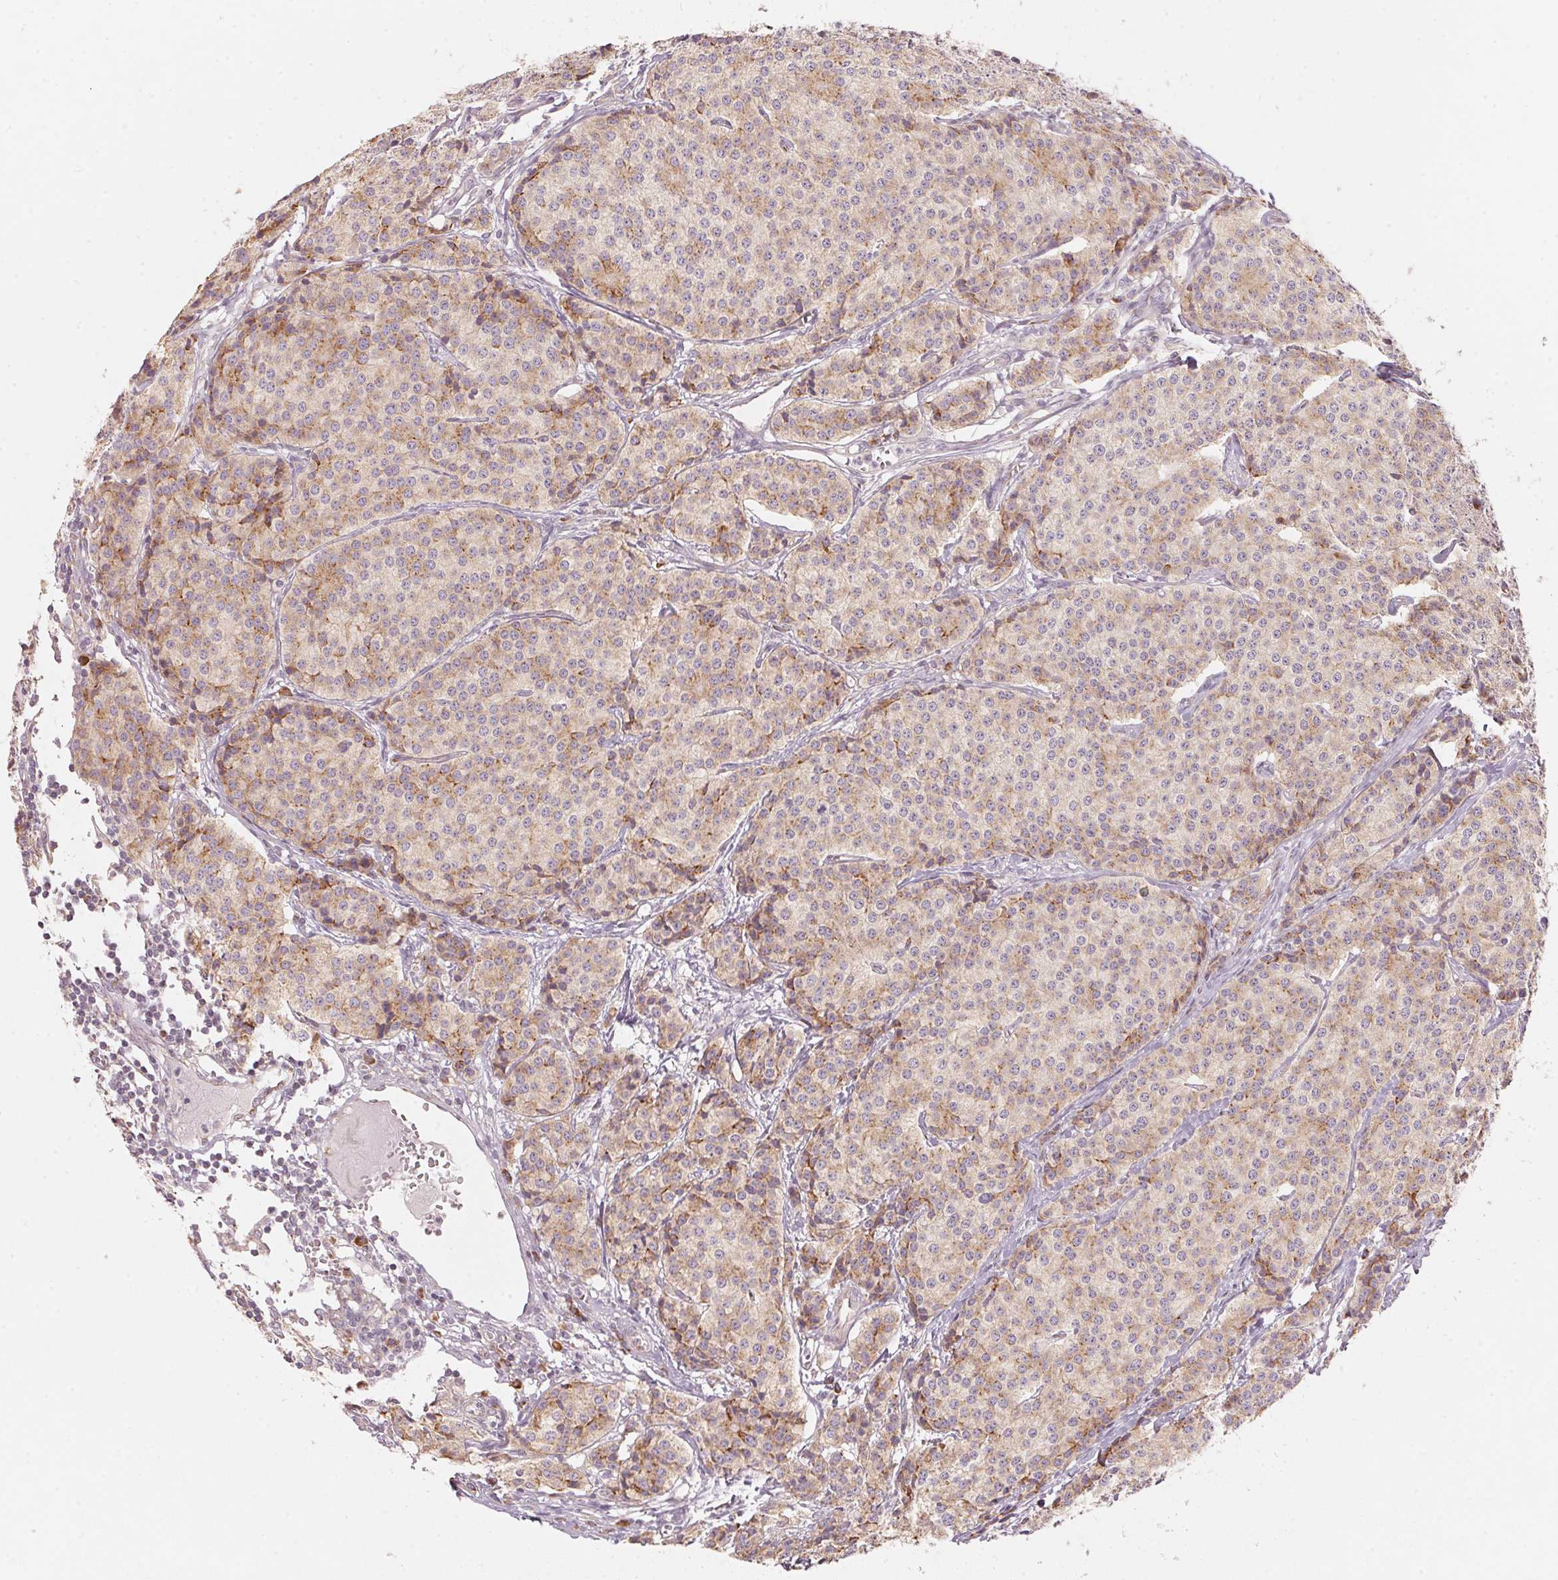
{"staining": {"intensity": "weak", "quantity": ">75%", "location": "cytoplasmic/membranous"}, "tissue": "carcinoid", "cell_type": "Tumor cells", "image_type": "cancer", "snomed": [{"axis": "morphology", "description": "Carcinoid, malignant, NOS"}, {"axis": "topography", "description": "Small intestine"}], "caption": "High-power microscopy captured an immunohistochemistry (IHC) micrograph of carcinoid (malignant), revealing weak cytoplasmic/membranous staining in about >75% of tumor cells.", "gene": "BLOC1S2", "patient": {"sex": "female", "age": 64}}